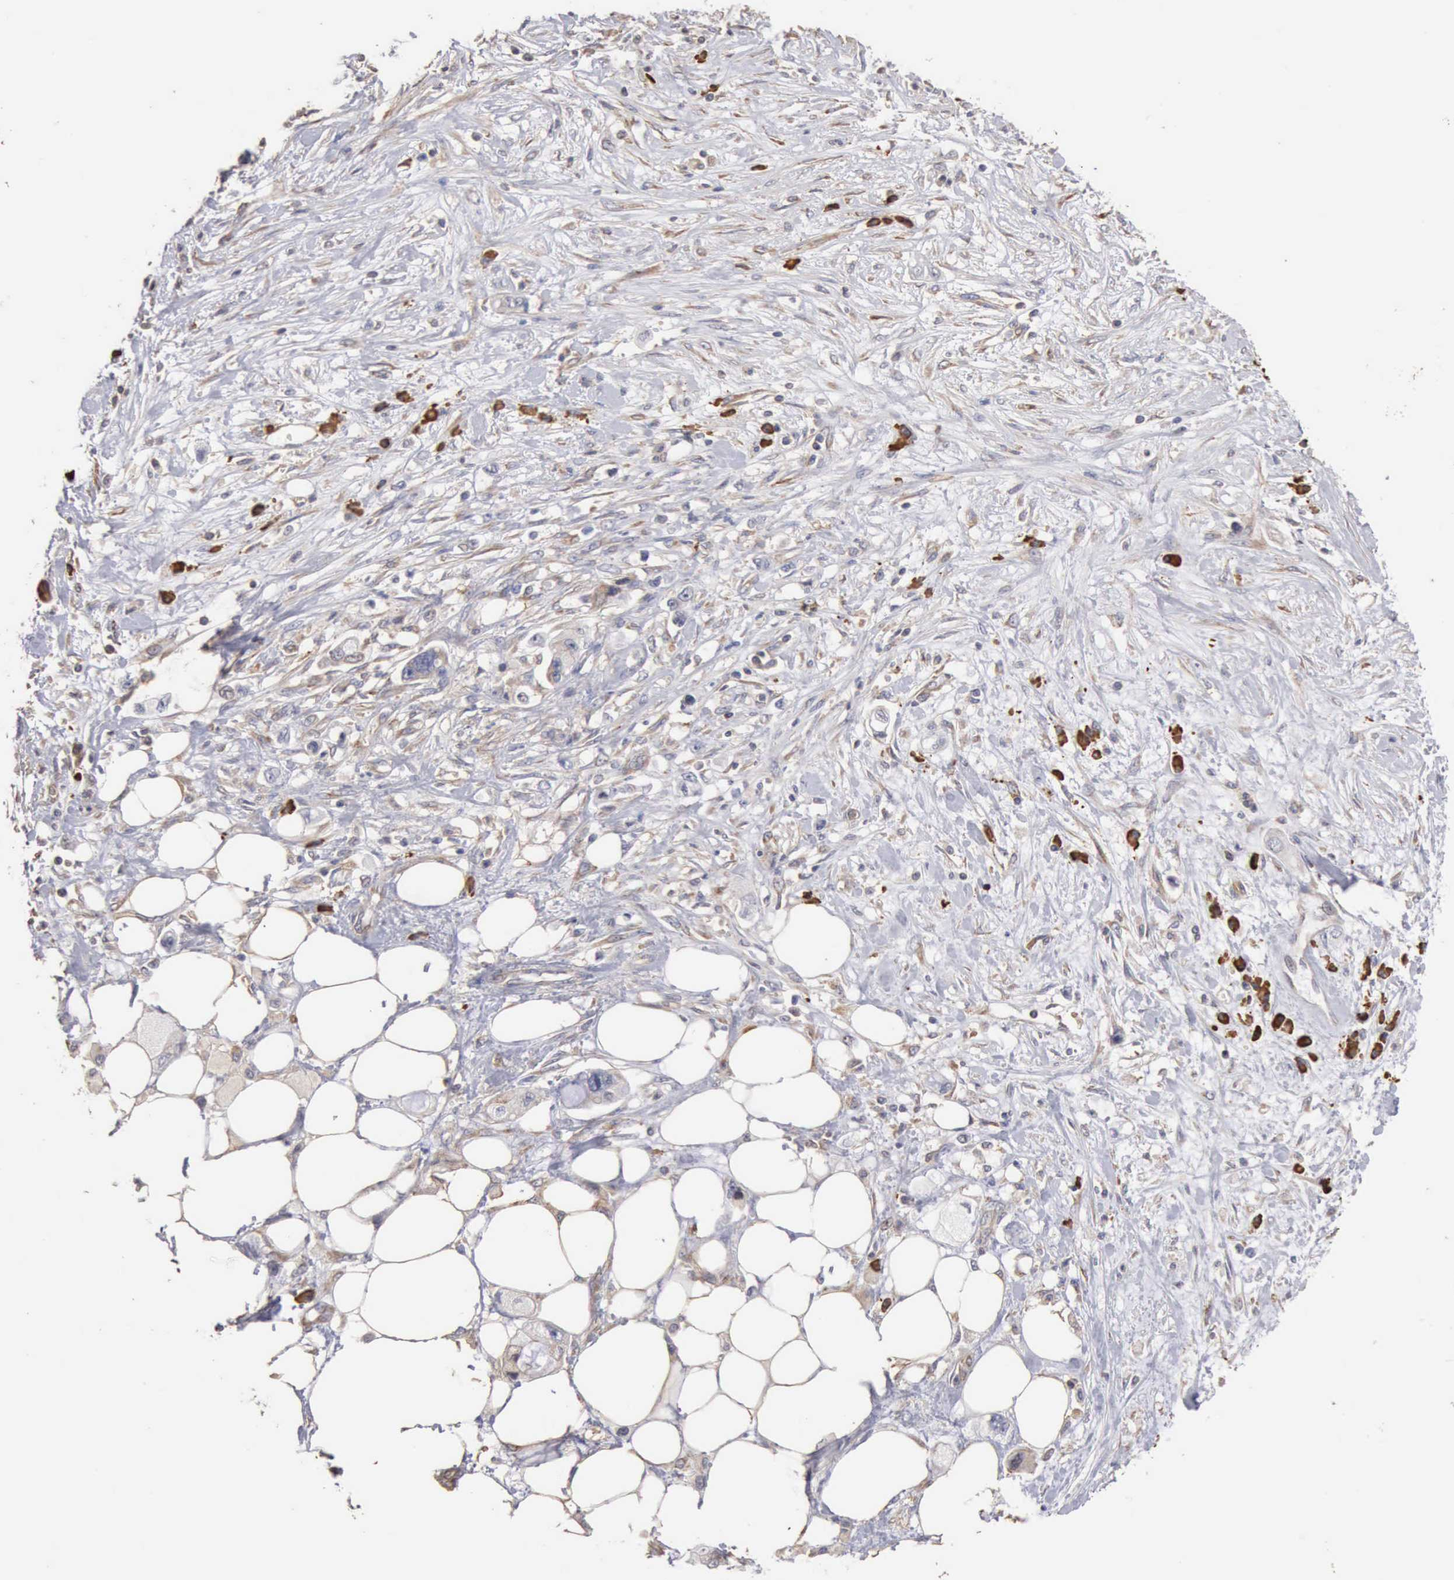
{"staining": {"intensity": "negative", "quantity": "none", "location": "none"}, "tissue": "pancreatic cancer", "cell_type": "Tumor cells", "image_type": "cancer", "snomed": [{"axis": "morphology", "description": "Adenocarcinoma, NOS"}, {"axis": "topography", "description": "Pancreas"}, {"axis": "topography", "description": "Stomach, upper"}], "caption": "Tumor cells show no significant protein expression in pancreatic cancer (adenocarcinoma).", "gene": "GPR101", "patient": {"sex": "male", "age": 77}}